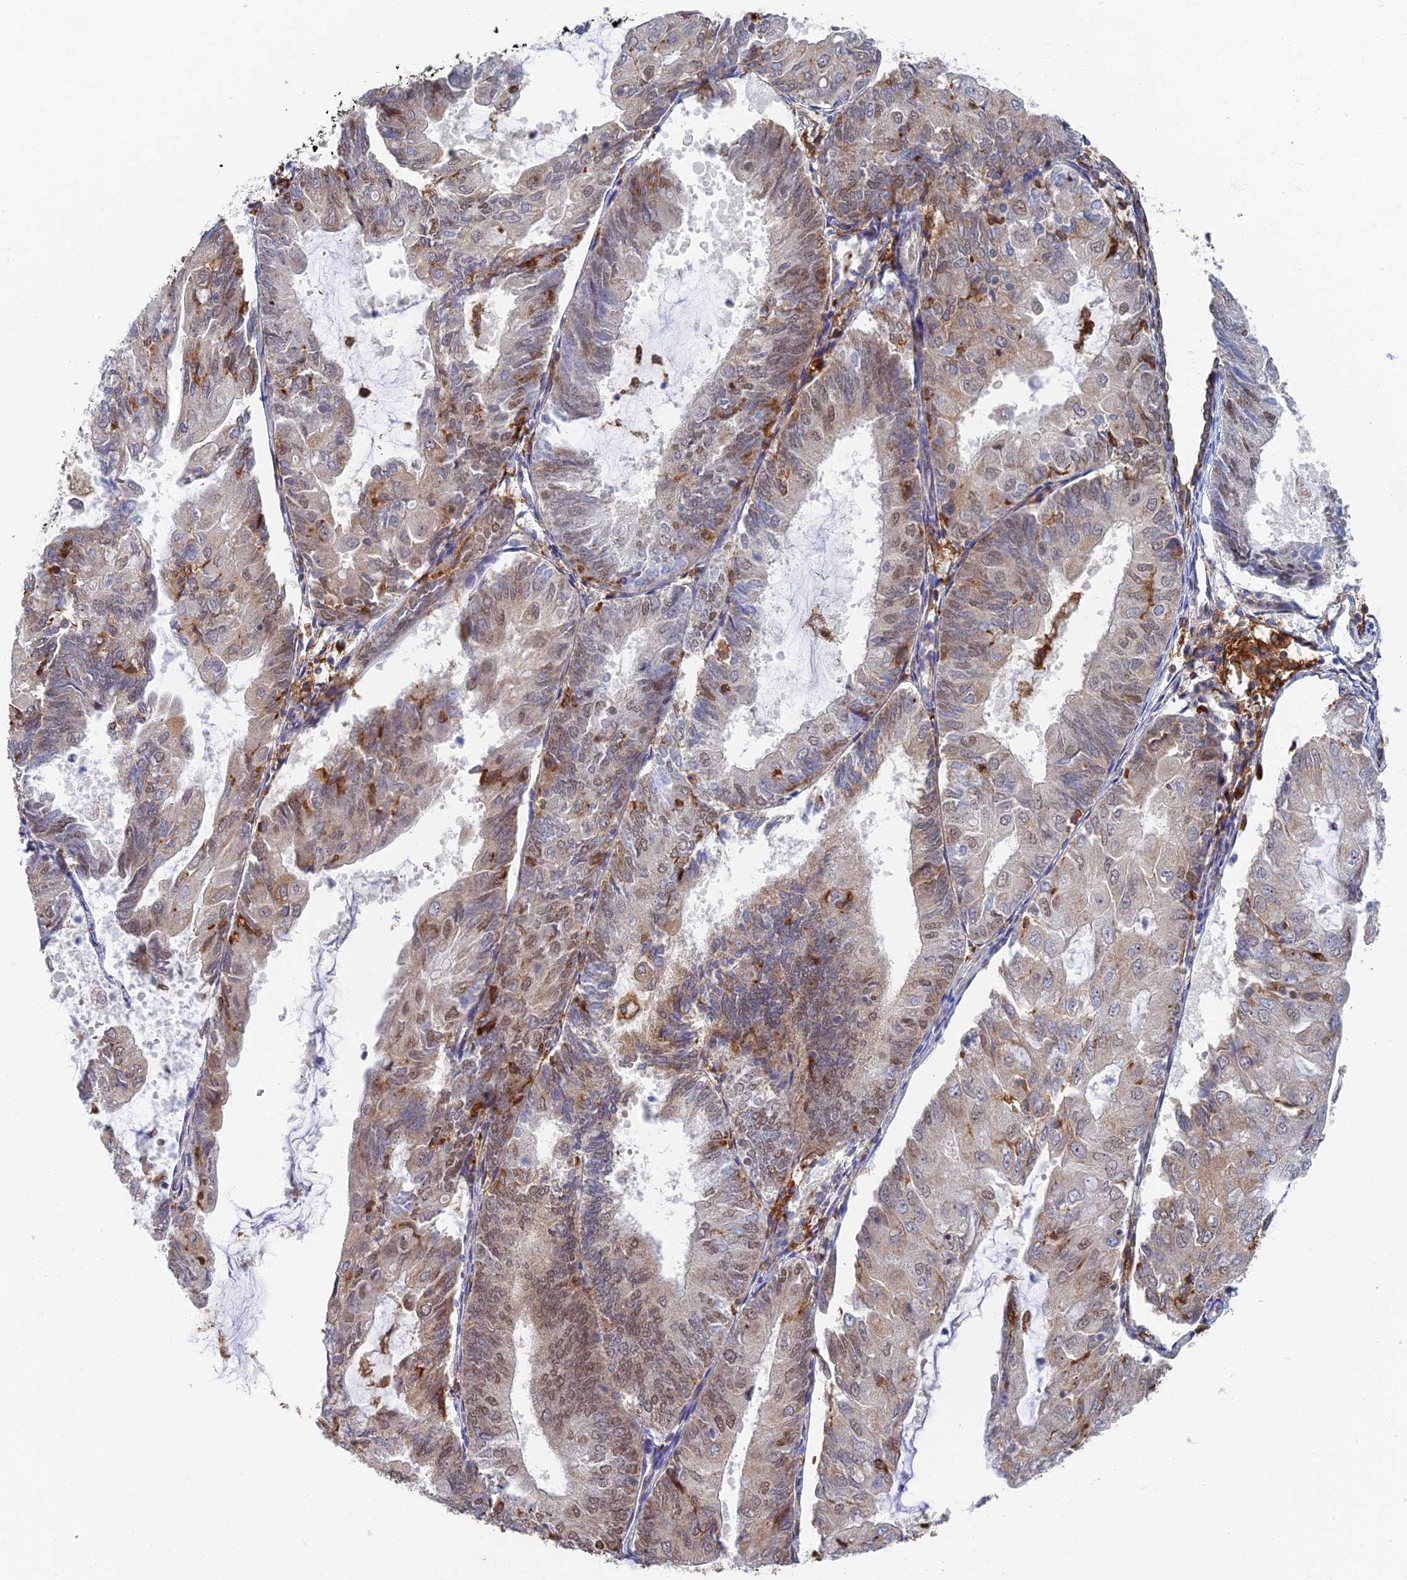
{"staining": {"intensity": "moderate", "quantity": "<25%", "location": "cytoplasmic/membranous,nuclear"}, "tissue": "endometrial cancer", "cell_type": "Tumor cells", "image_type": "cancer", "snomed": [{"axis": "morphology", "description": "Adenocarcinoma, NOS"}, {"axis": "topography", "description": "Endometrium"}], "caption": "Immunohistochemical staining of endometrial cancer displays low levels of moderate cytoplasmic/membranous and nuclear expression in about <25% of tumor cells. Ihc stains the protein of interest in brown and the nuclei are stained blue.", "gene": "GPATCH1", "patient": {"sex": "female", "age": 81}}